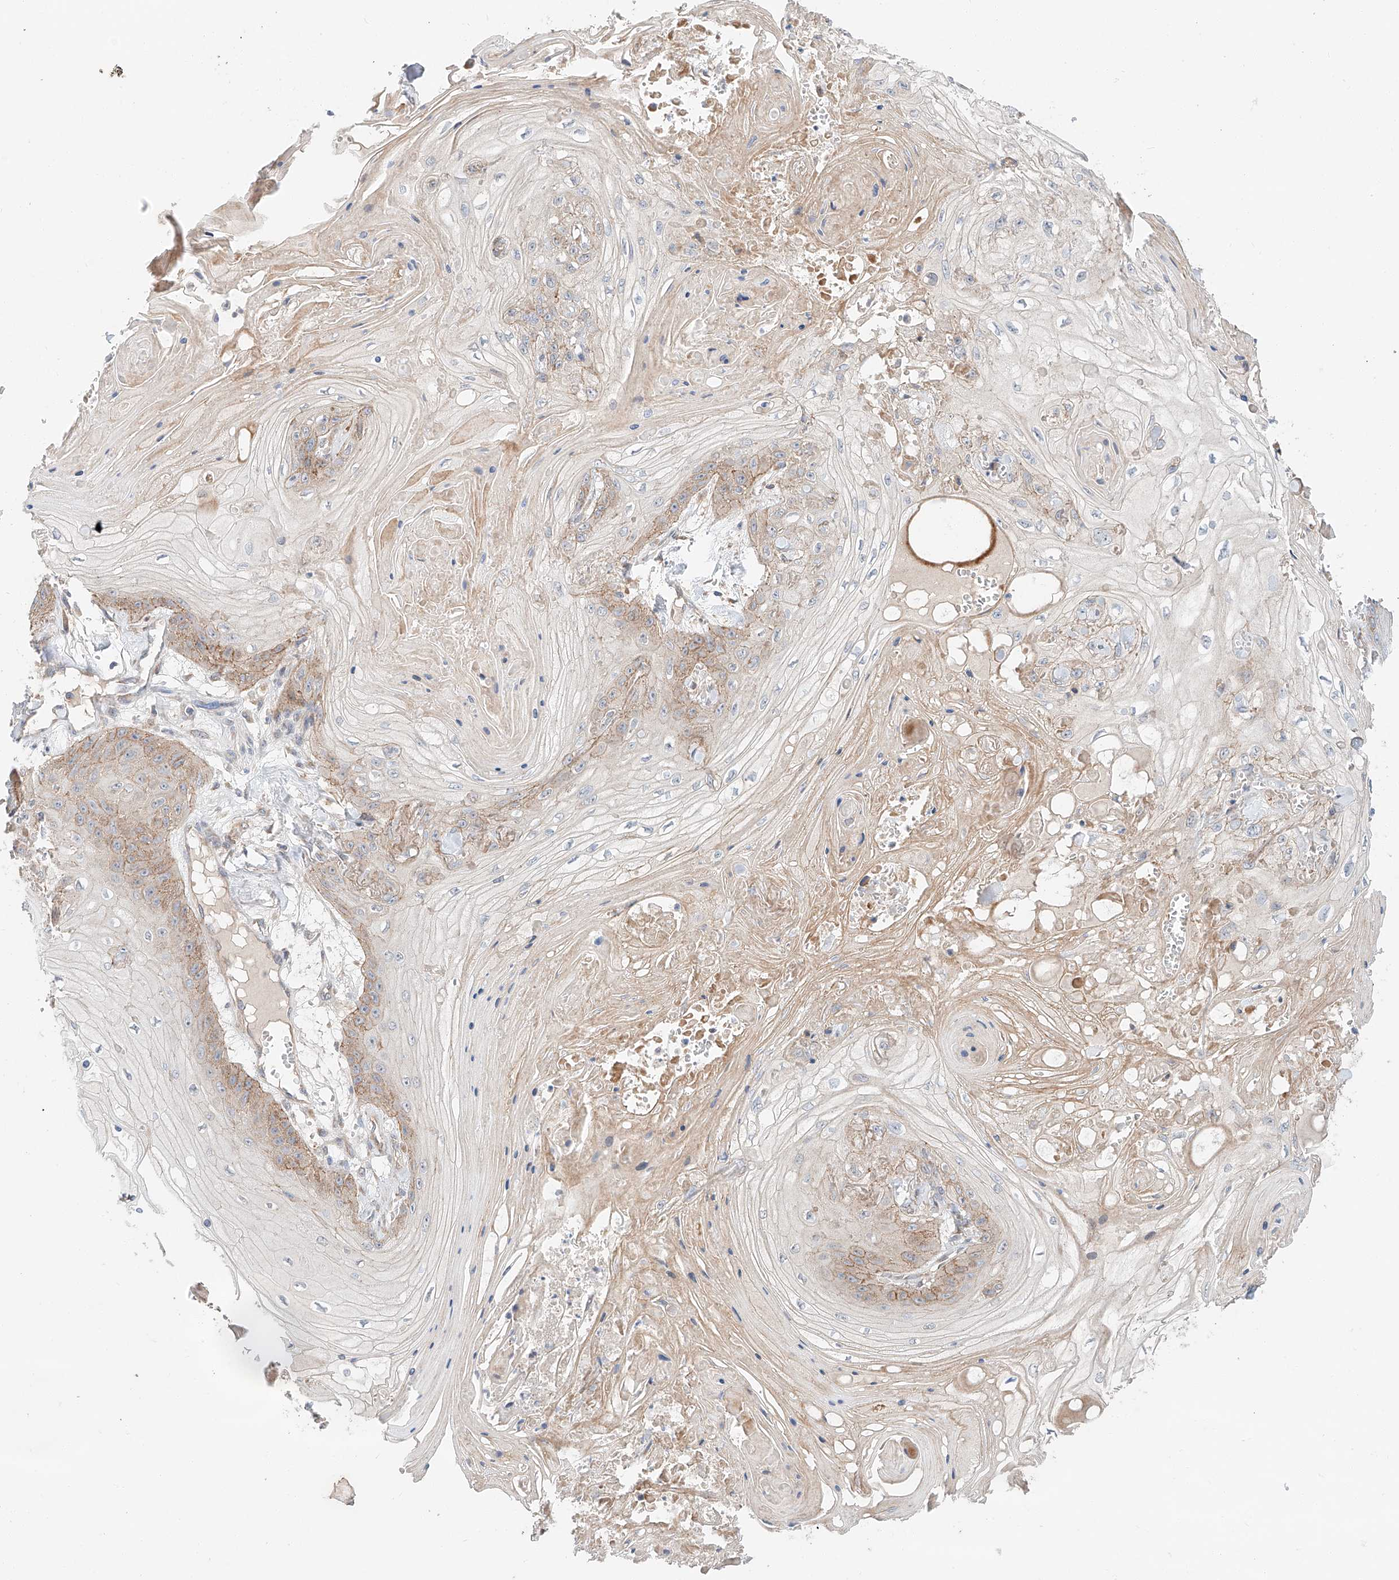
{"staining": {"intensity": "moderate", "quantity": "<25%", "location": "cytoplasmic/membranous"}, "tissue": "skin cancer", "cell_type": "Tumor cells", "image_type": "cancer", "snomed": [{"axis": "morphology", "description": "Squamous cell carcinoma, NOS"}, {"axis": "topography", "description": "Skin"}], "caption": "Tumor cells display low levels of moderate cytoplasmic/membranous staining in about <25% of cells in human skin squamous cell carcinoma.", "gene": "XPNPEP1", "patient": {"sex": "male", "age": 74}}